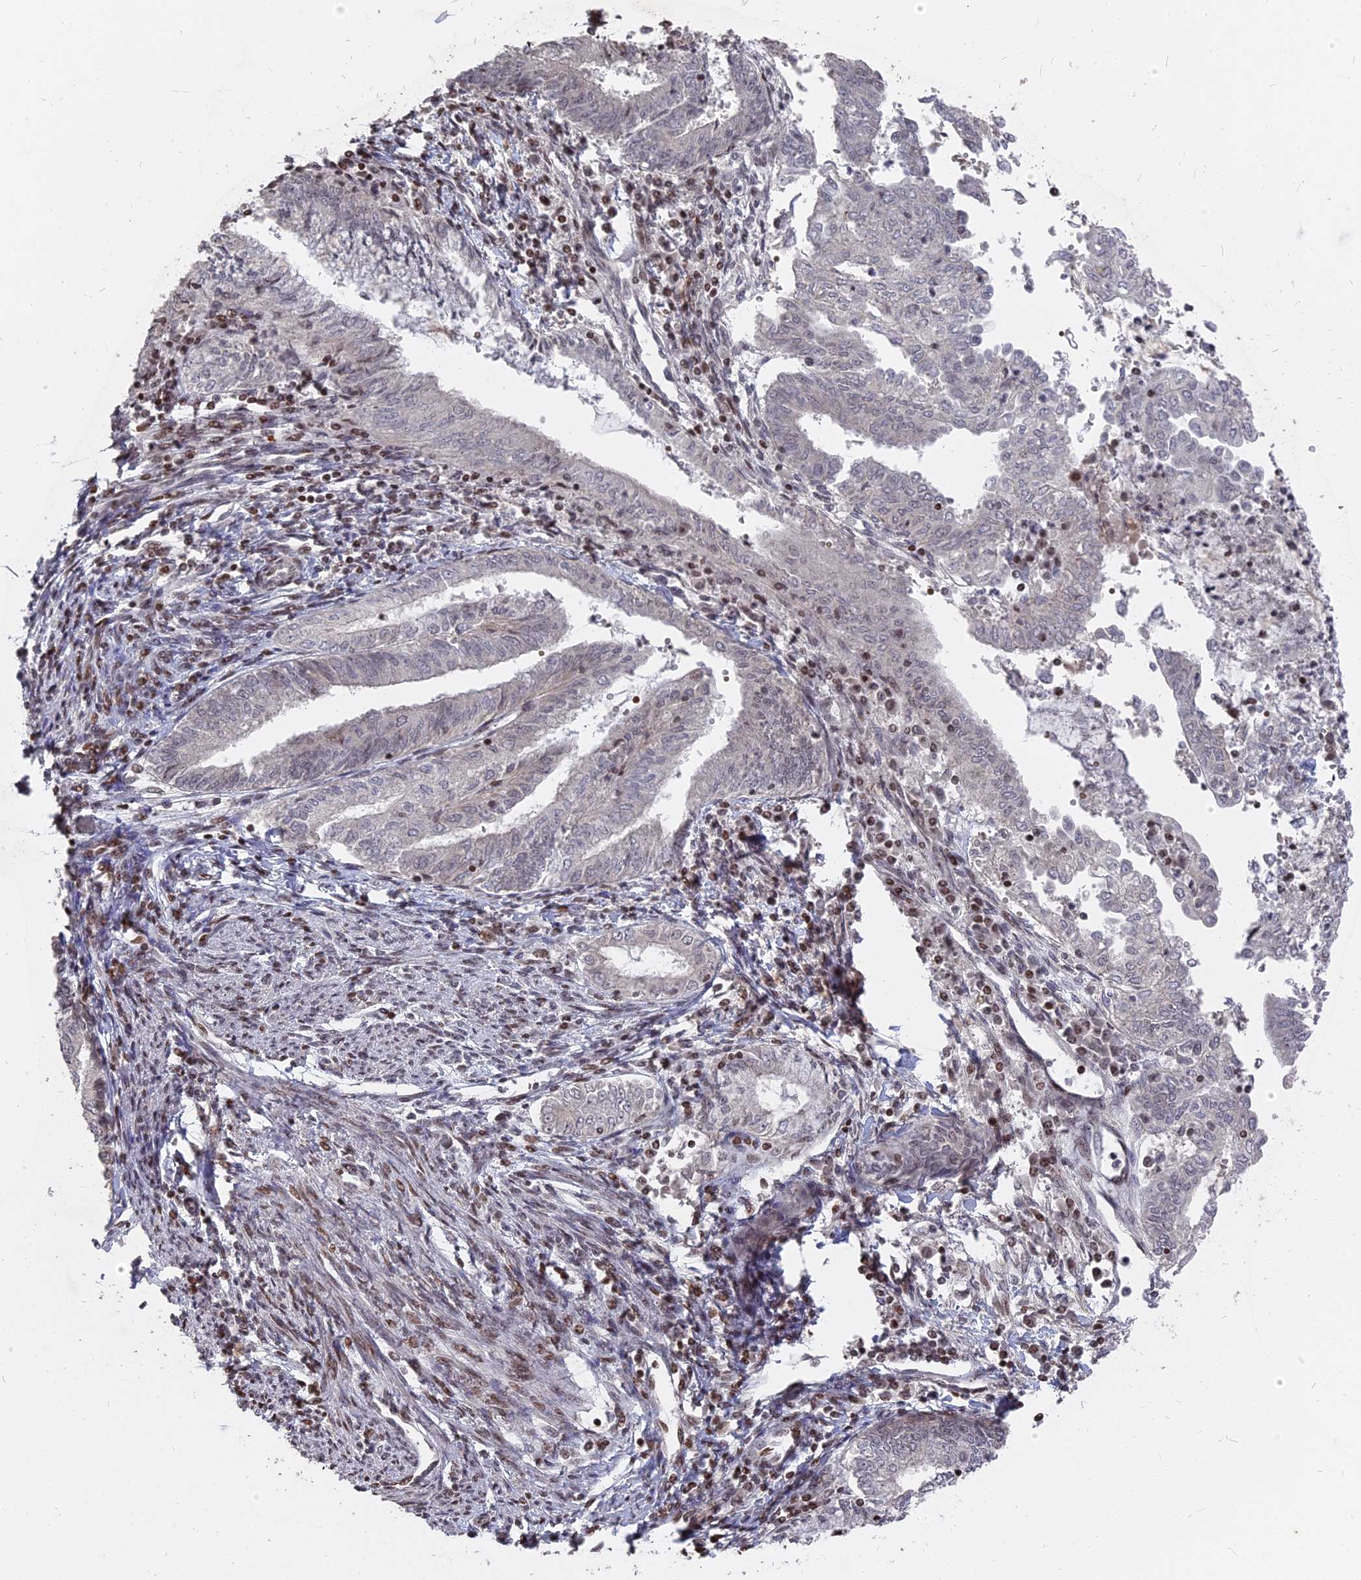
{"staining": {"intensity": "negative", "quantity": "none", "location": "none"}, "tissue": "endometrial cancer", "cell_type": "Tumor cells", "image_type": "cancer", "snomed": [{"axis": "morphology", "description": "Adenocarcinoma, NOS"}, {"axis": "topography", "description": "Endometrium"}], "caption": "Histopathology image shows no significant protein expression in tumor cells of endometrial cancer (adenocarcinoma).", "gene": "NR1H3", "patient": {"sex": "female", "age": 66}}